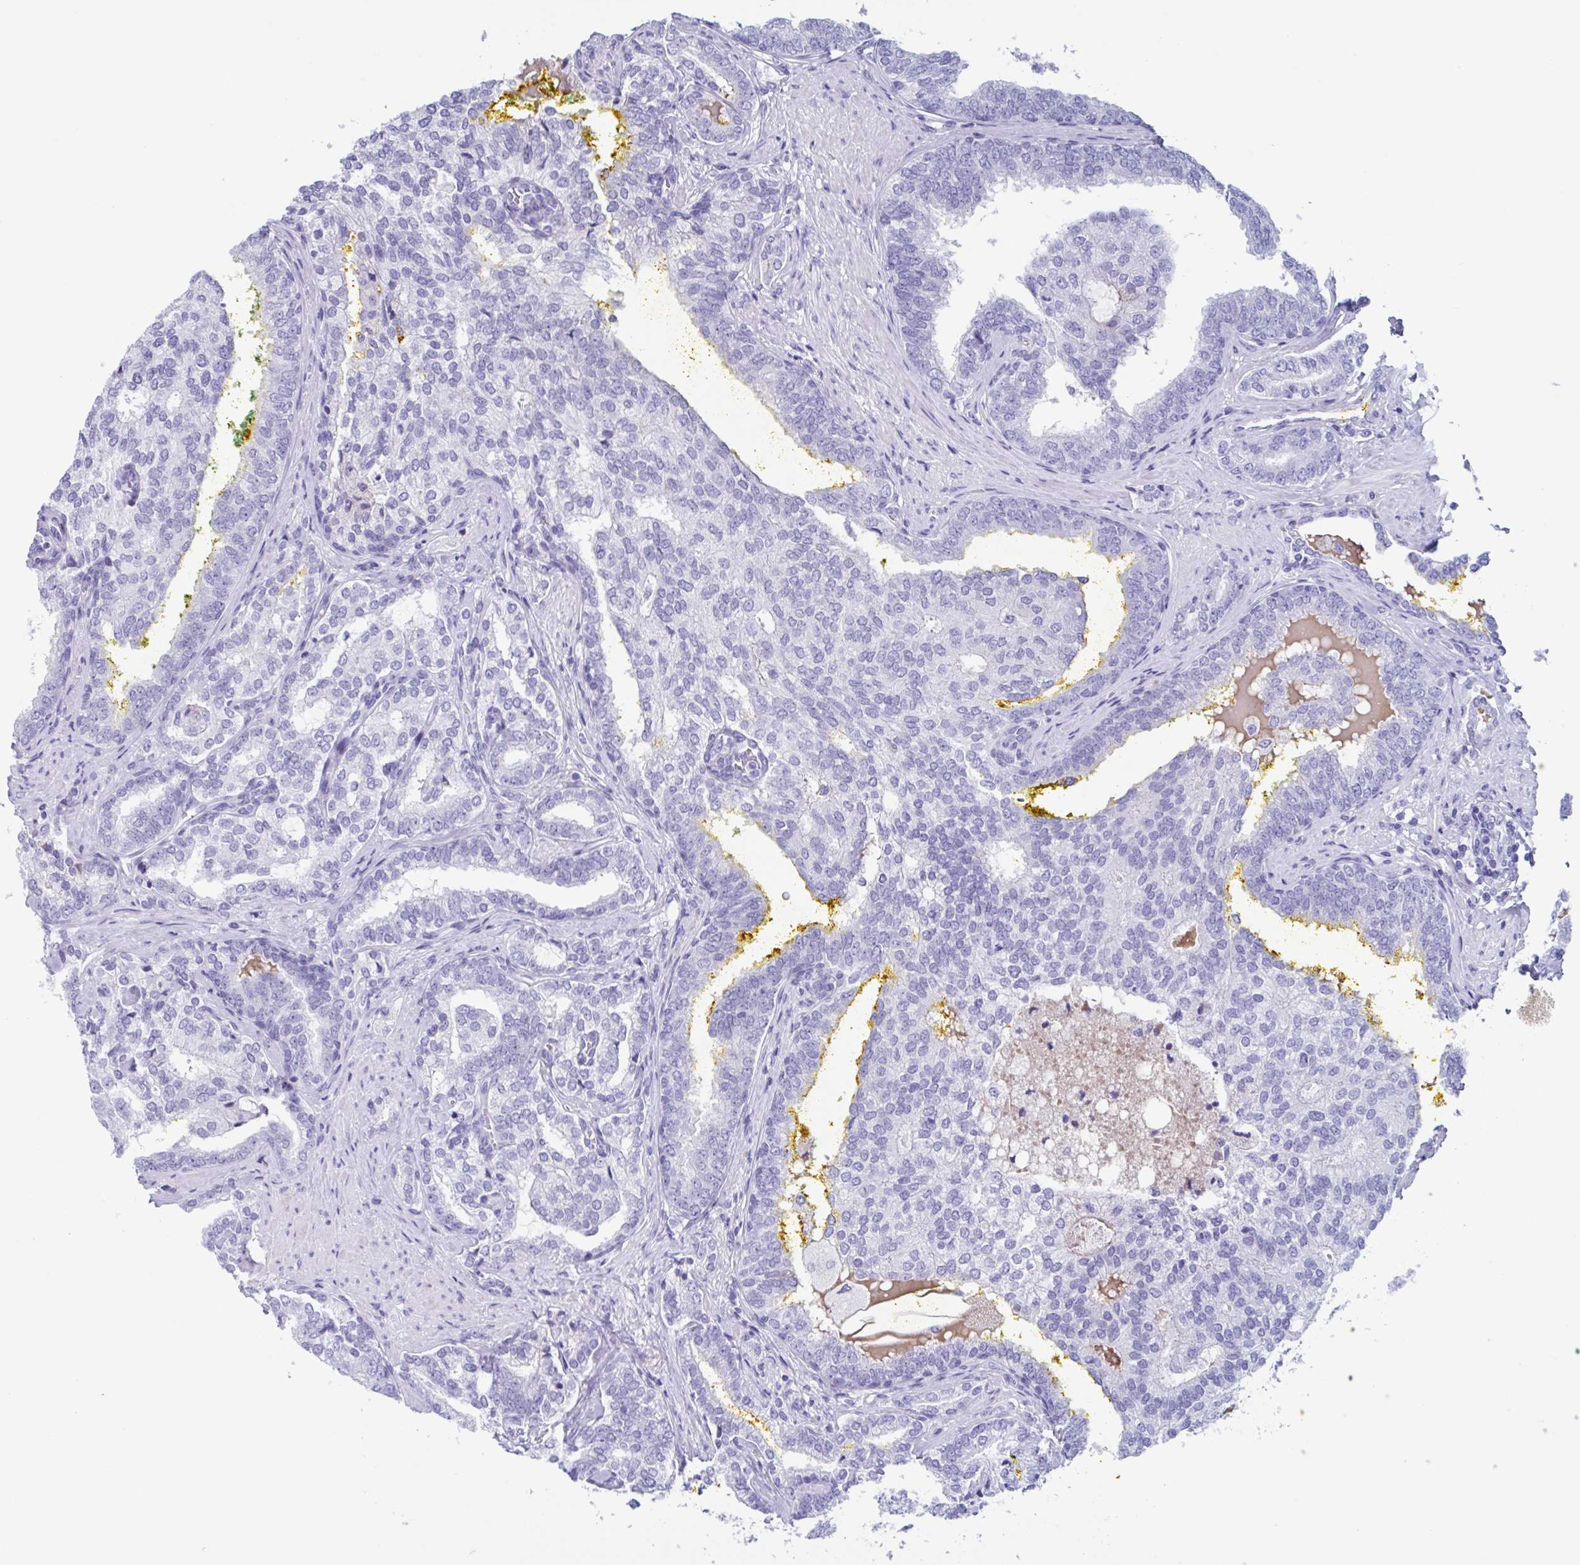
{"staining": {"intensity": "negative", "quantity": "none", "location": "none"}, "tissue": "prostate cancer", "cell_type": "Tumor cells", "image_type": "cancer", "snomed": [{"axis": "morphology", "description": "Adenocarcinoma, High grade"}, {"axis": "topography", "description": "Prostate"}], "caption": "Prostate cancer (high-grade adenocarcinoma) stained for a protein using IHC demonstrates no expression tumor cells.", "gene": "USP35", "patient": {"sex": "male", "age": 72}}